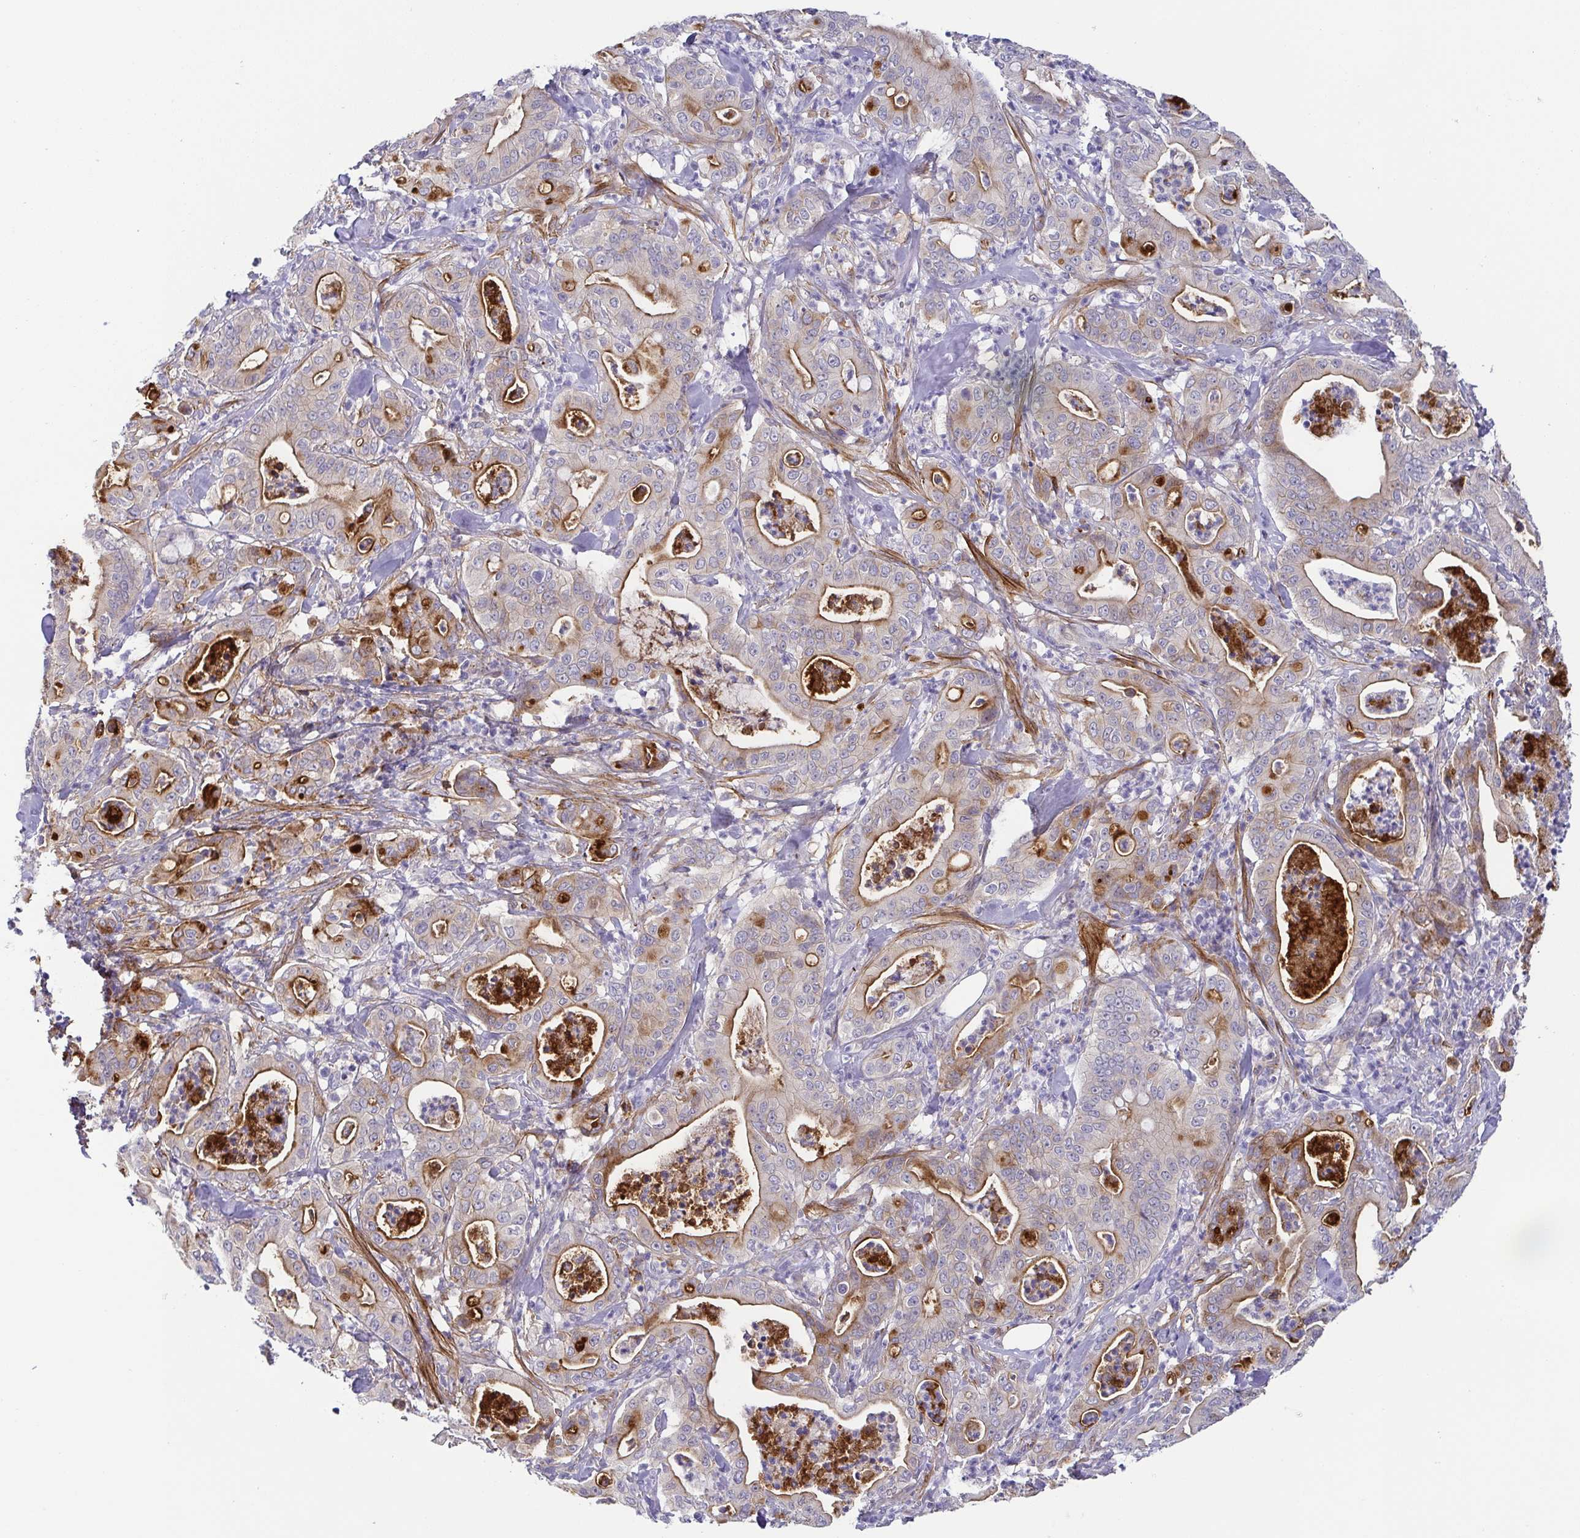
{"staining": {"intensity": "moderate", "quantity": "25%-75%", "location": "cytoplasmic/membranous"}, "tissue": "pancreatic cancer", "cell_type": "Tumor cells", "image_type": "cancer", "snomed": [{"axis": "morphology", "description": "Adenocarcinoma, NOS"}, {"axis": "topography", "description": "Pancreas"}], "caption": "Pancreatic cancer (adenocarcinoma) stained with a brown dye reveals moderate cytoplasmic/membranous positive staining in approximately 25%-75% of tumor cells.", "gene": "RNASE7", "patient": {"sex": "male", "age": 71}}